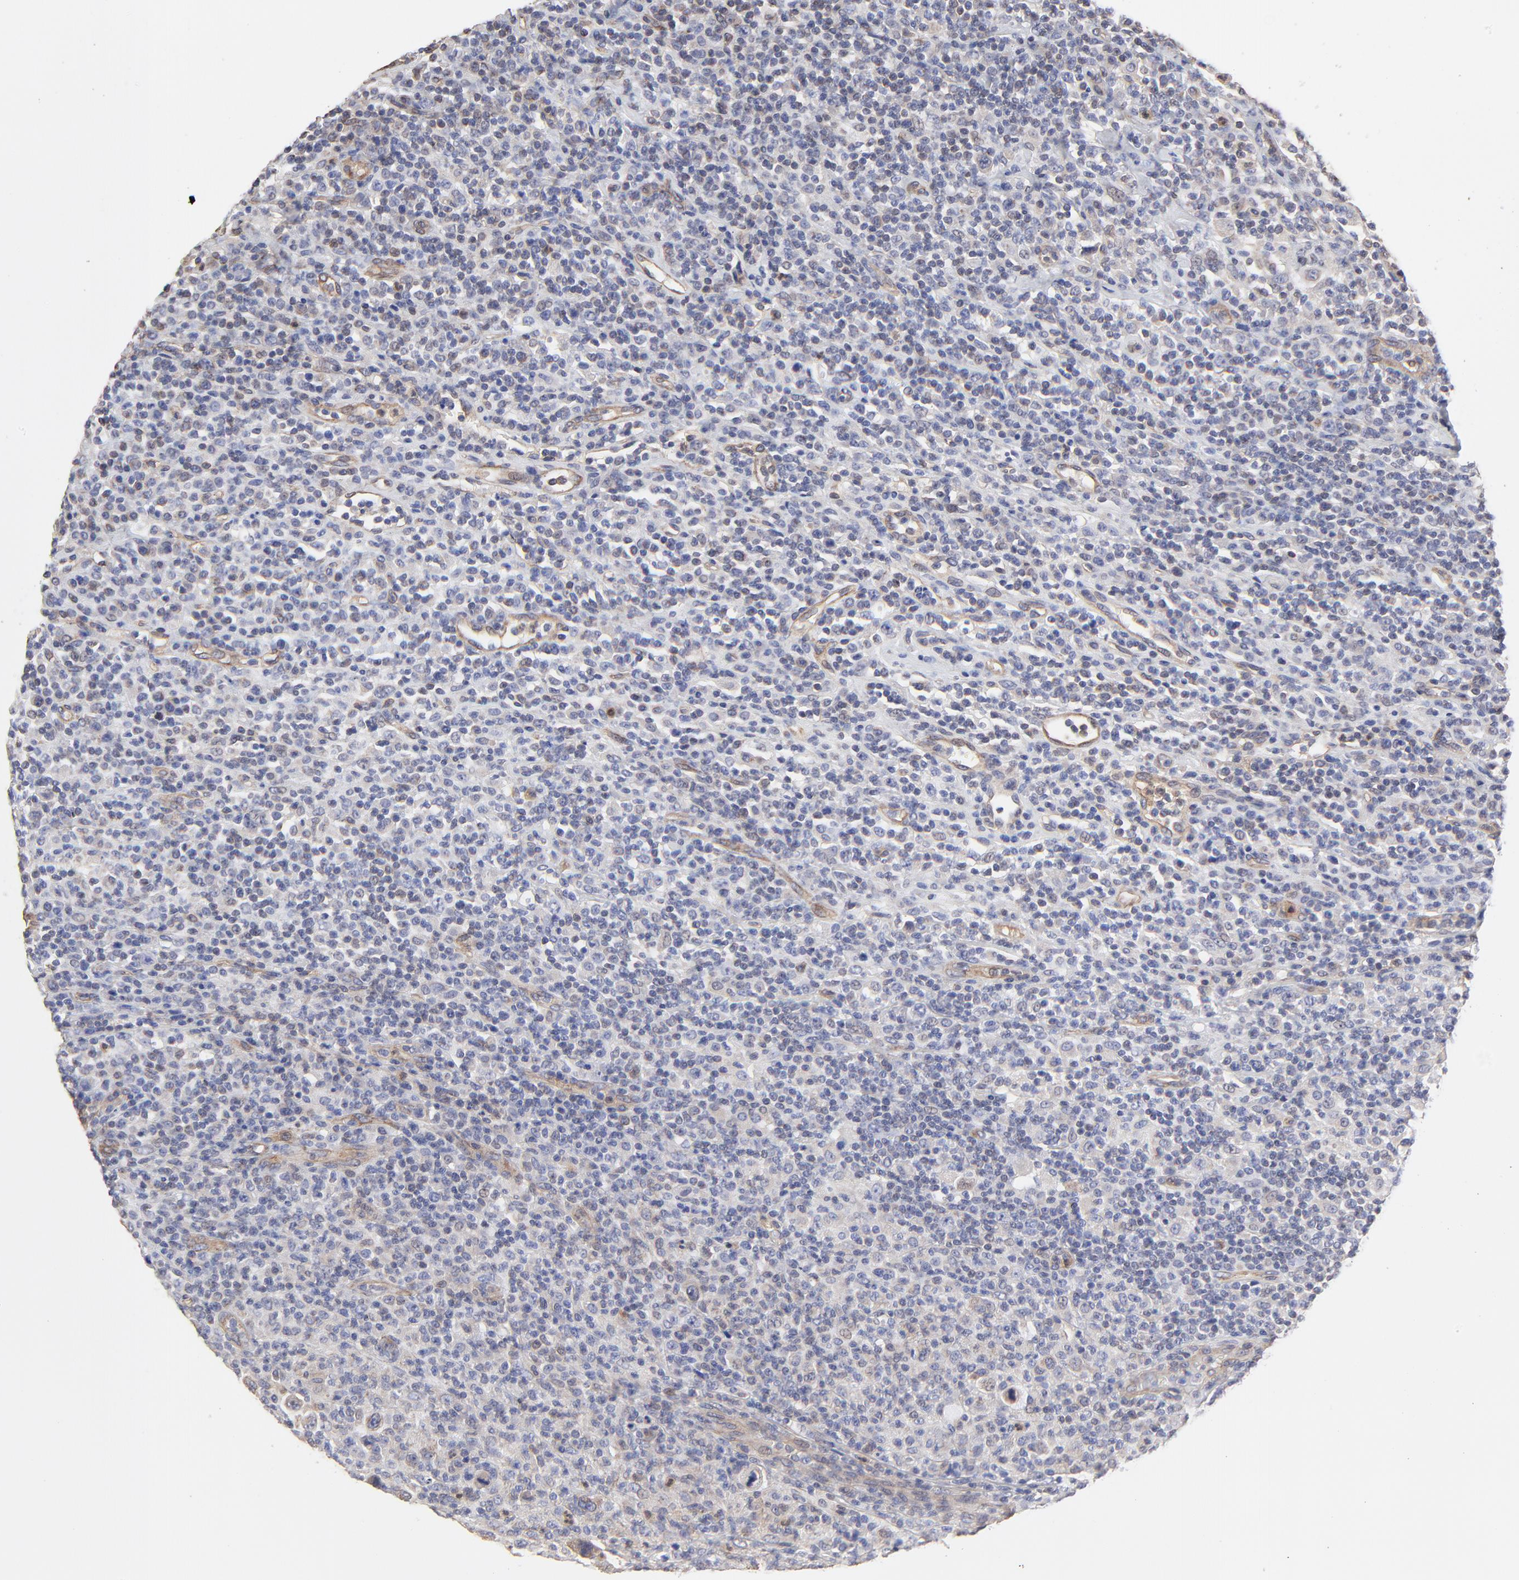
{"staining": {"intensity": "weak", "quantity": "<25%", "location": "cytoplasmic/membranous"}, "tissue": "lymphoma", "cell_type": "Tumor cells", "image_type": "cancer", "snomed": [{"axis": "morphology", "description": "Hodgkin's disease, NOS"}, {"axis": "topography", "description": "Lymph node"}], "caption": "Protein analysis of lymphoma demonstrates no significant expression in tumor cells.", "gene": "LRCH2", "patient": {"sex": "male", "age": 65}}